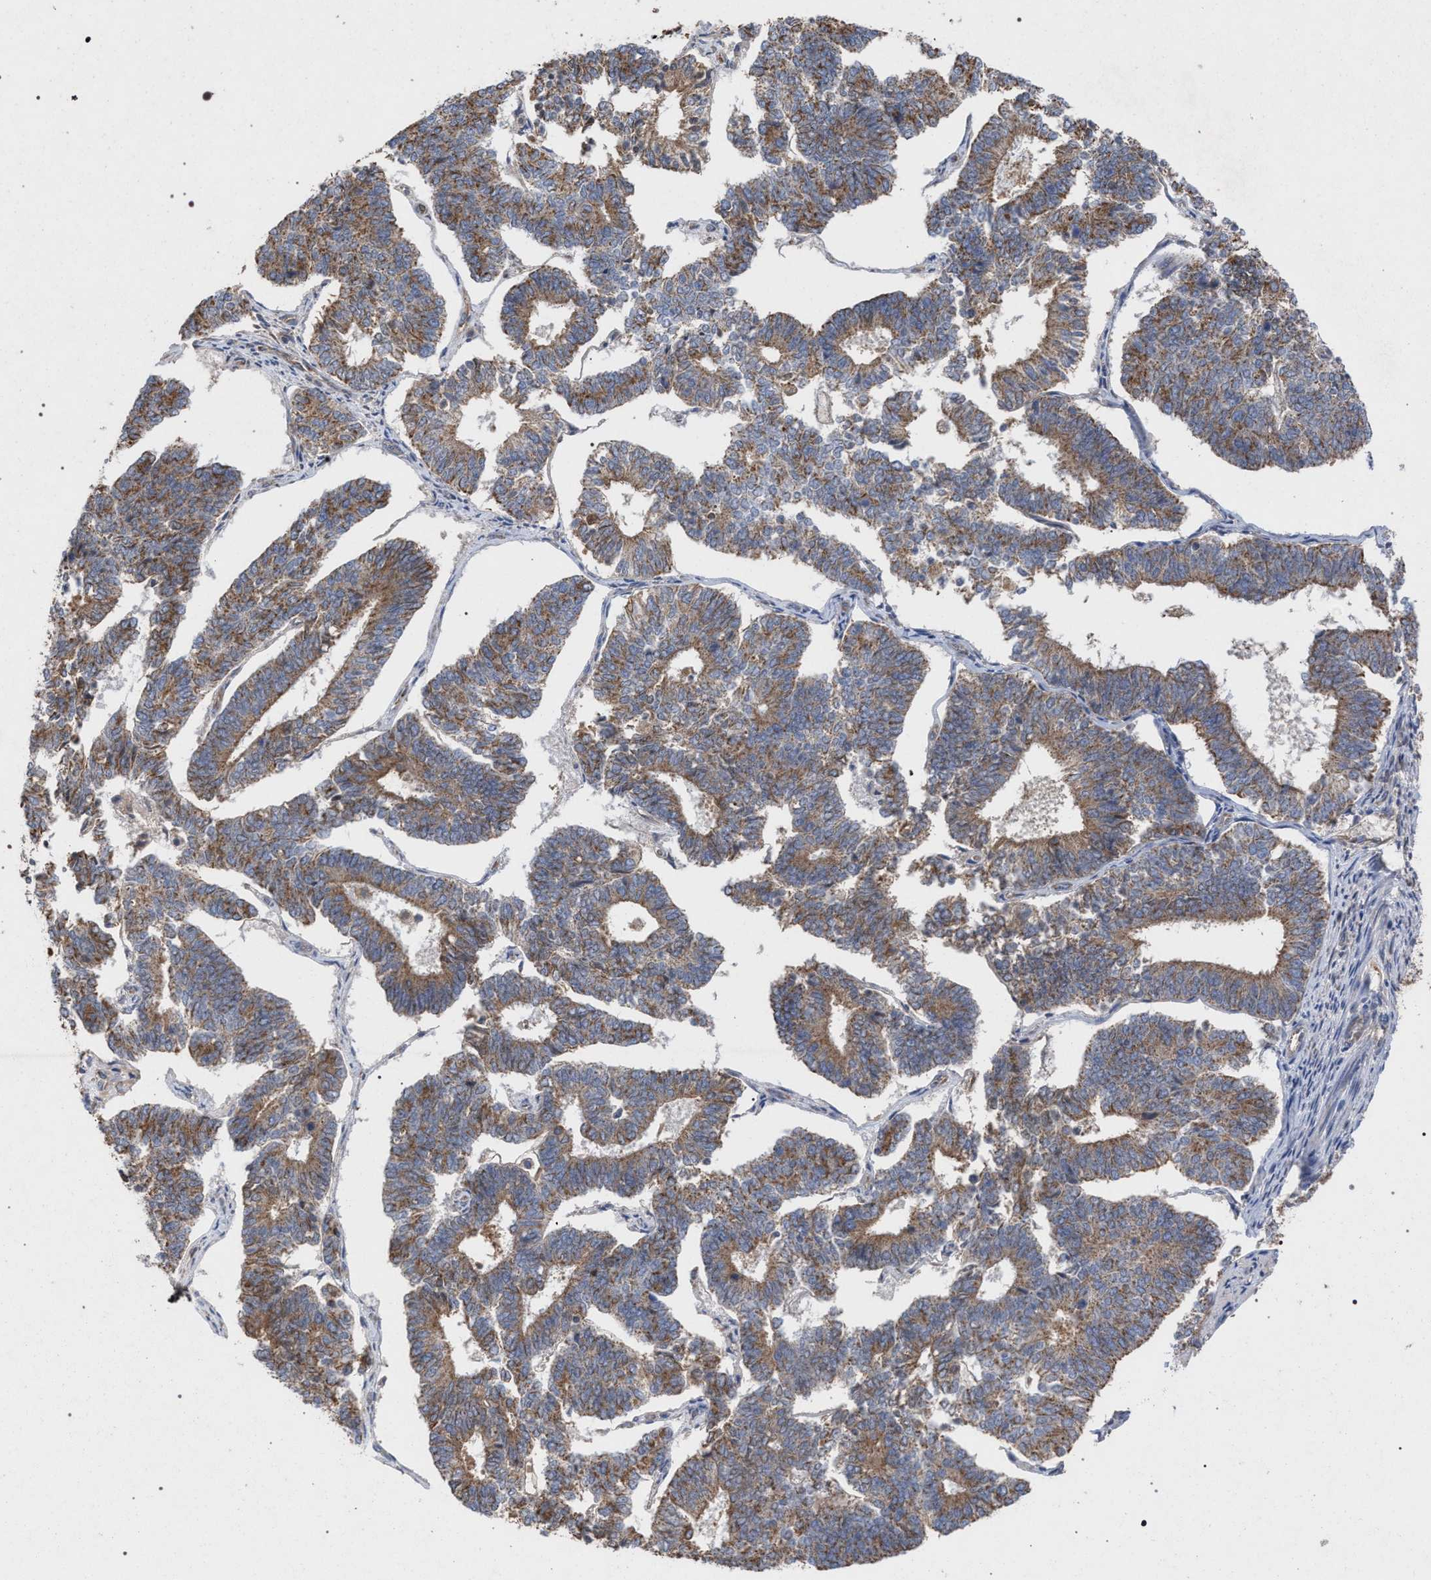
{"staining": {"intensity": "moderate", "quantity": ">75%", "location": "cytoplasmic/membranous"}, "tissue": "endometrial cancer", "cell_type": "Tumor cells", "image_type": "cancer", "snomed": [{"axis": "morphology", "description": "Adenocarcinoma, NOS"}, {"axis": "topography", "description": "Endometrium"}], "caption": "Endometrial adenocarcinoma stained with a brown dye shows moderate cytoplasmic/membranous positive expression in approximately >75% of tumor cells.", "gene": "BCL2L12", "patient": {"sex": "female", "age": 70}}